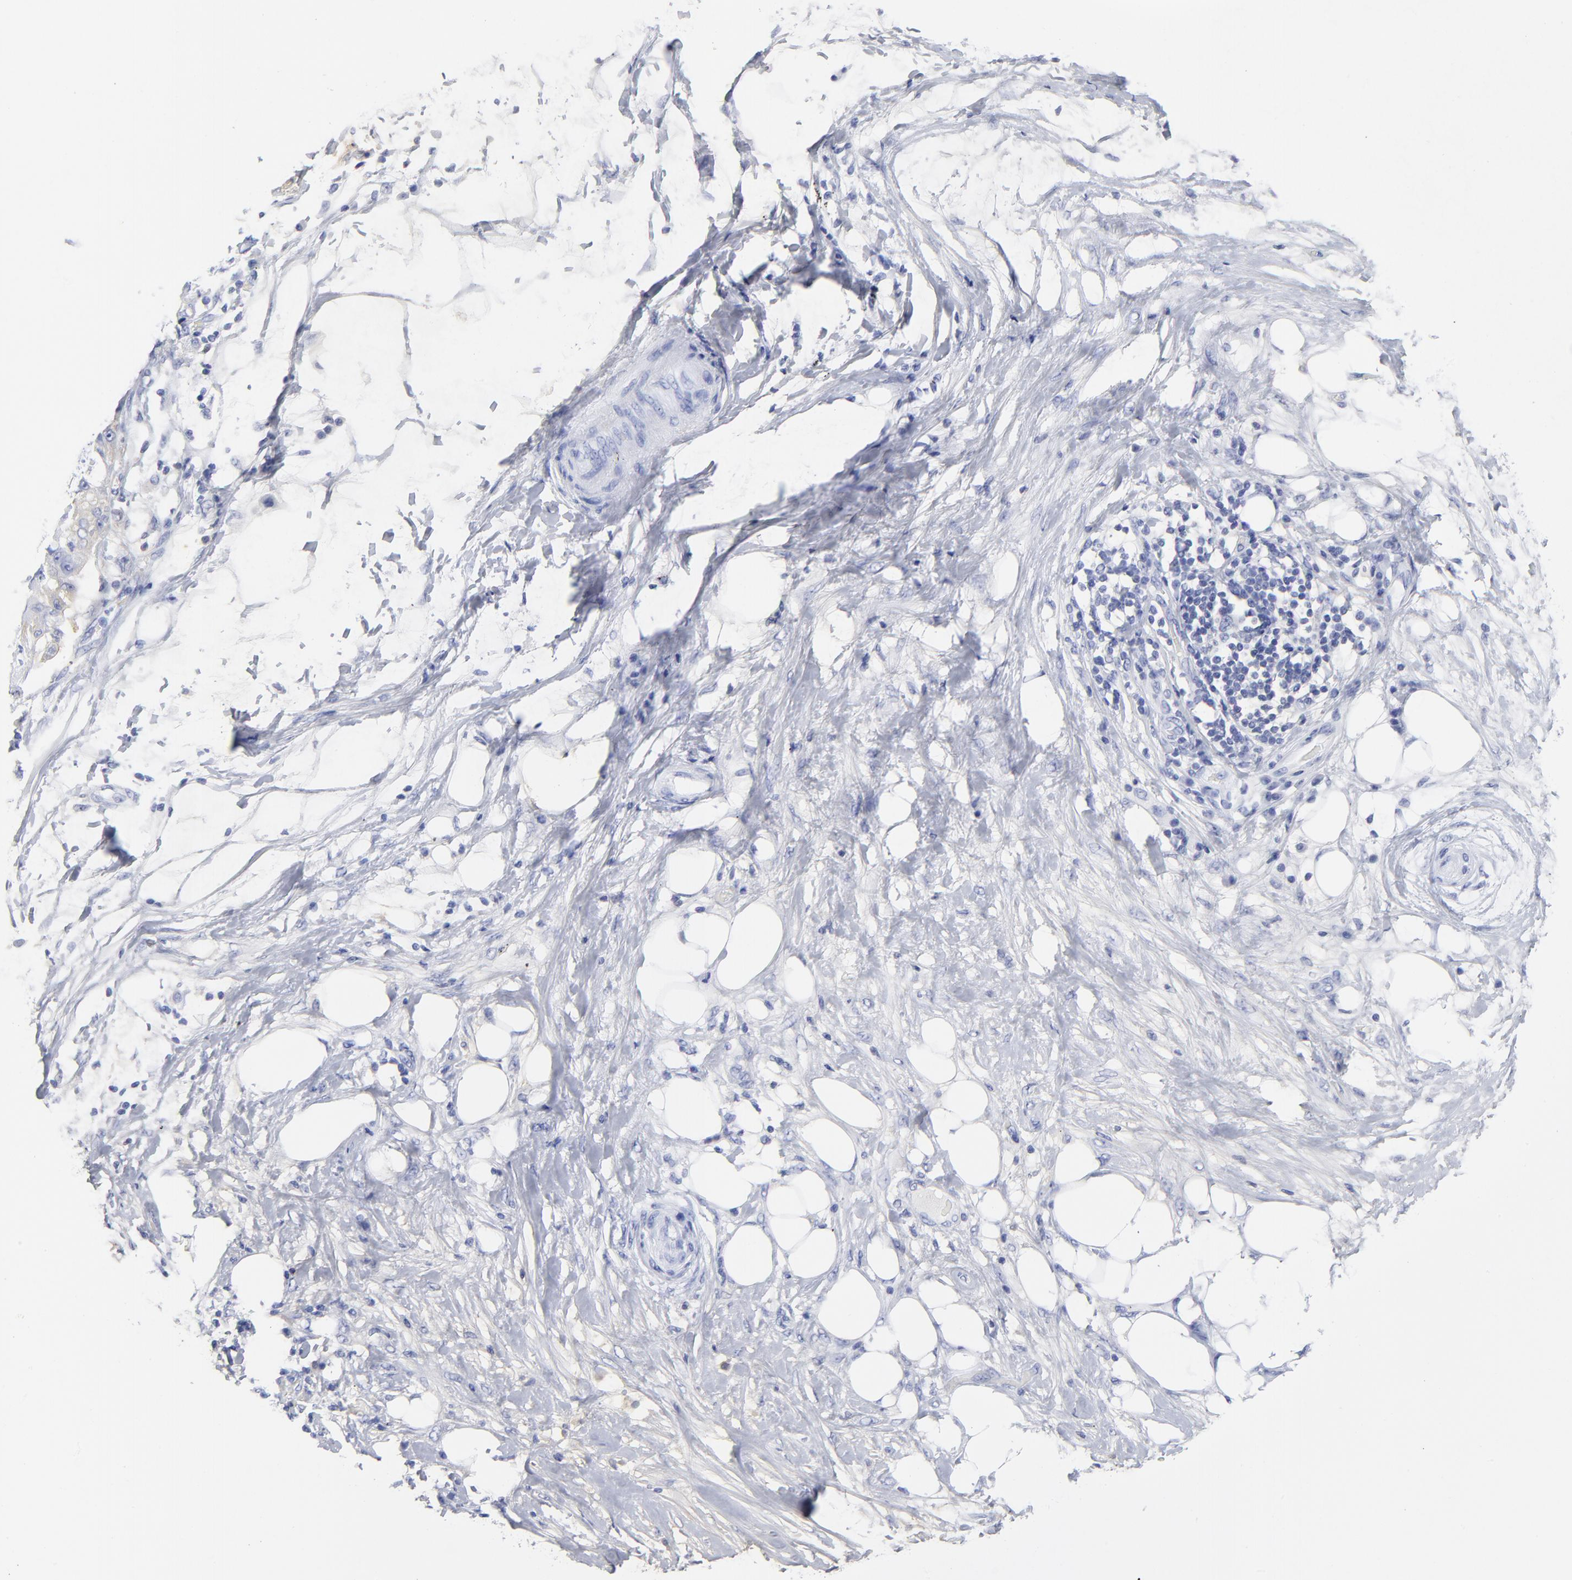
{"staining": {"intensity": "negative", "quantity": "none", "location": "none"}, "tissue": "lung cancer", "cell_type": "Tumor cells", "image_type": "cancer", "snomed": [{"axis": "morphology", "description": "Inflammation, NOS"}, {"axis": "morphology", "description": "Squamous cell carcinoma, NOS"}, {"axis": "topography", "description": "Lymph node"}, {"axis": "topography", "description": "Soft tissue"}, {"axis": "topography", "description": "Lung"}], "caption": "This image is of squamous cell carcinoma (lung) stained with immunohistochemistry (IHC) to label a protein in brown with the nuclei are counter-stained blue. There is no staining in tumor cells.", "gene": "DCN", "patient": {"sex": "male", "age": 66}}